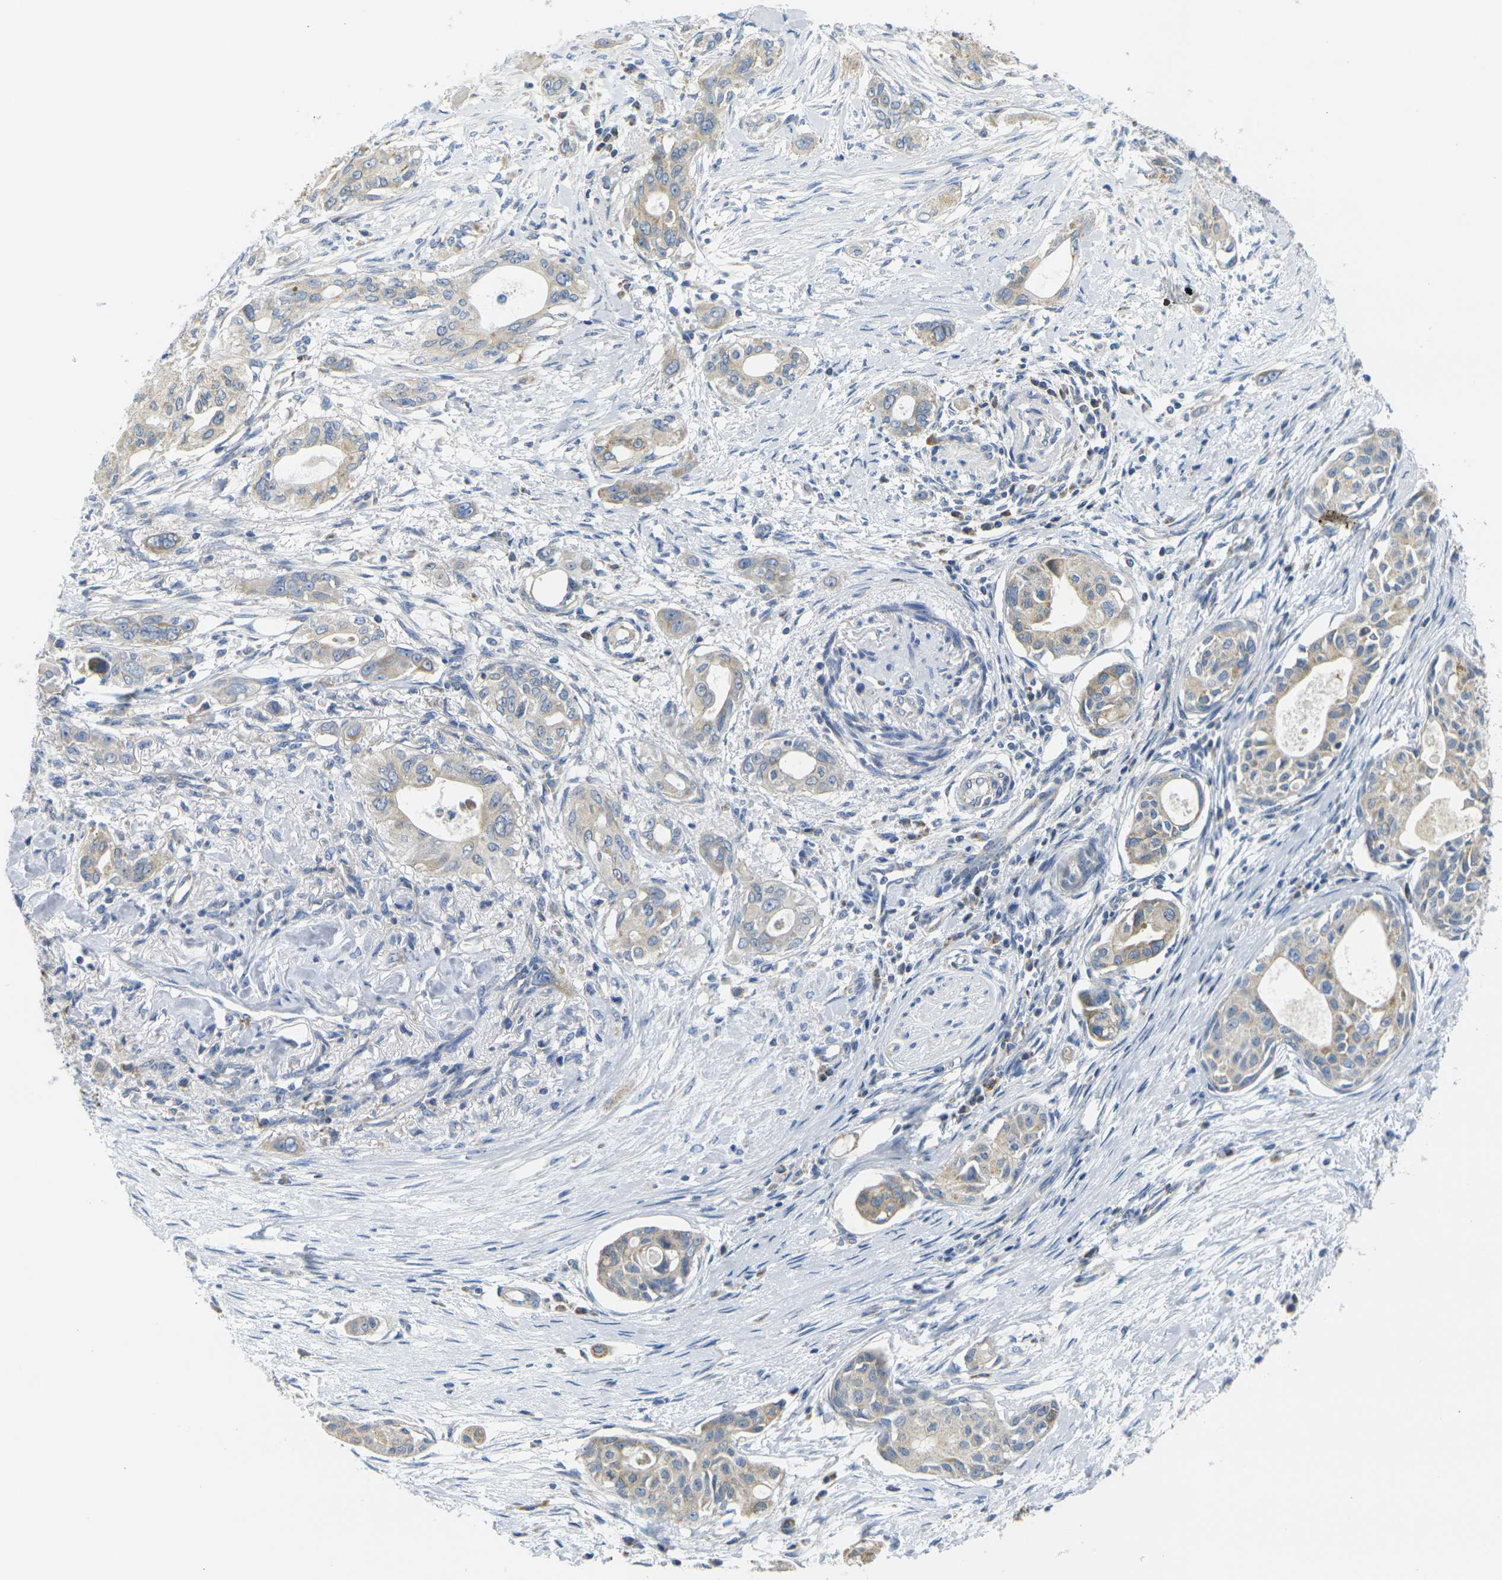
{"staining": {"intensity": "weak", "quantity": ">75%", "location": "cytoplasmic/membranous"}, "tissue": "pancreatic cancer", "cell_type": "Tumor cells", "image_type": "cancer", "snomed": [{"axis": "morphology", "description": "Adenocarcinoma, NOS"}, {"axis": "topography", "description": "Pancreas"}], "caption": "Immunohistochemistry (IHC) of adenocarcinoma (pancreatic) exhibits low levels of weak cytoplasmic/membranous positivity in approximately >75% of tumor cells. (IHC, brightfield microscopy, high magnification).", "gene": "PARD6B", "patient": {"sex": "female", "age": 60}}